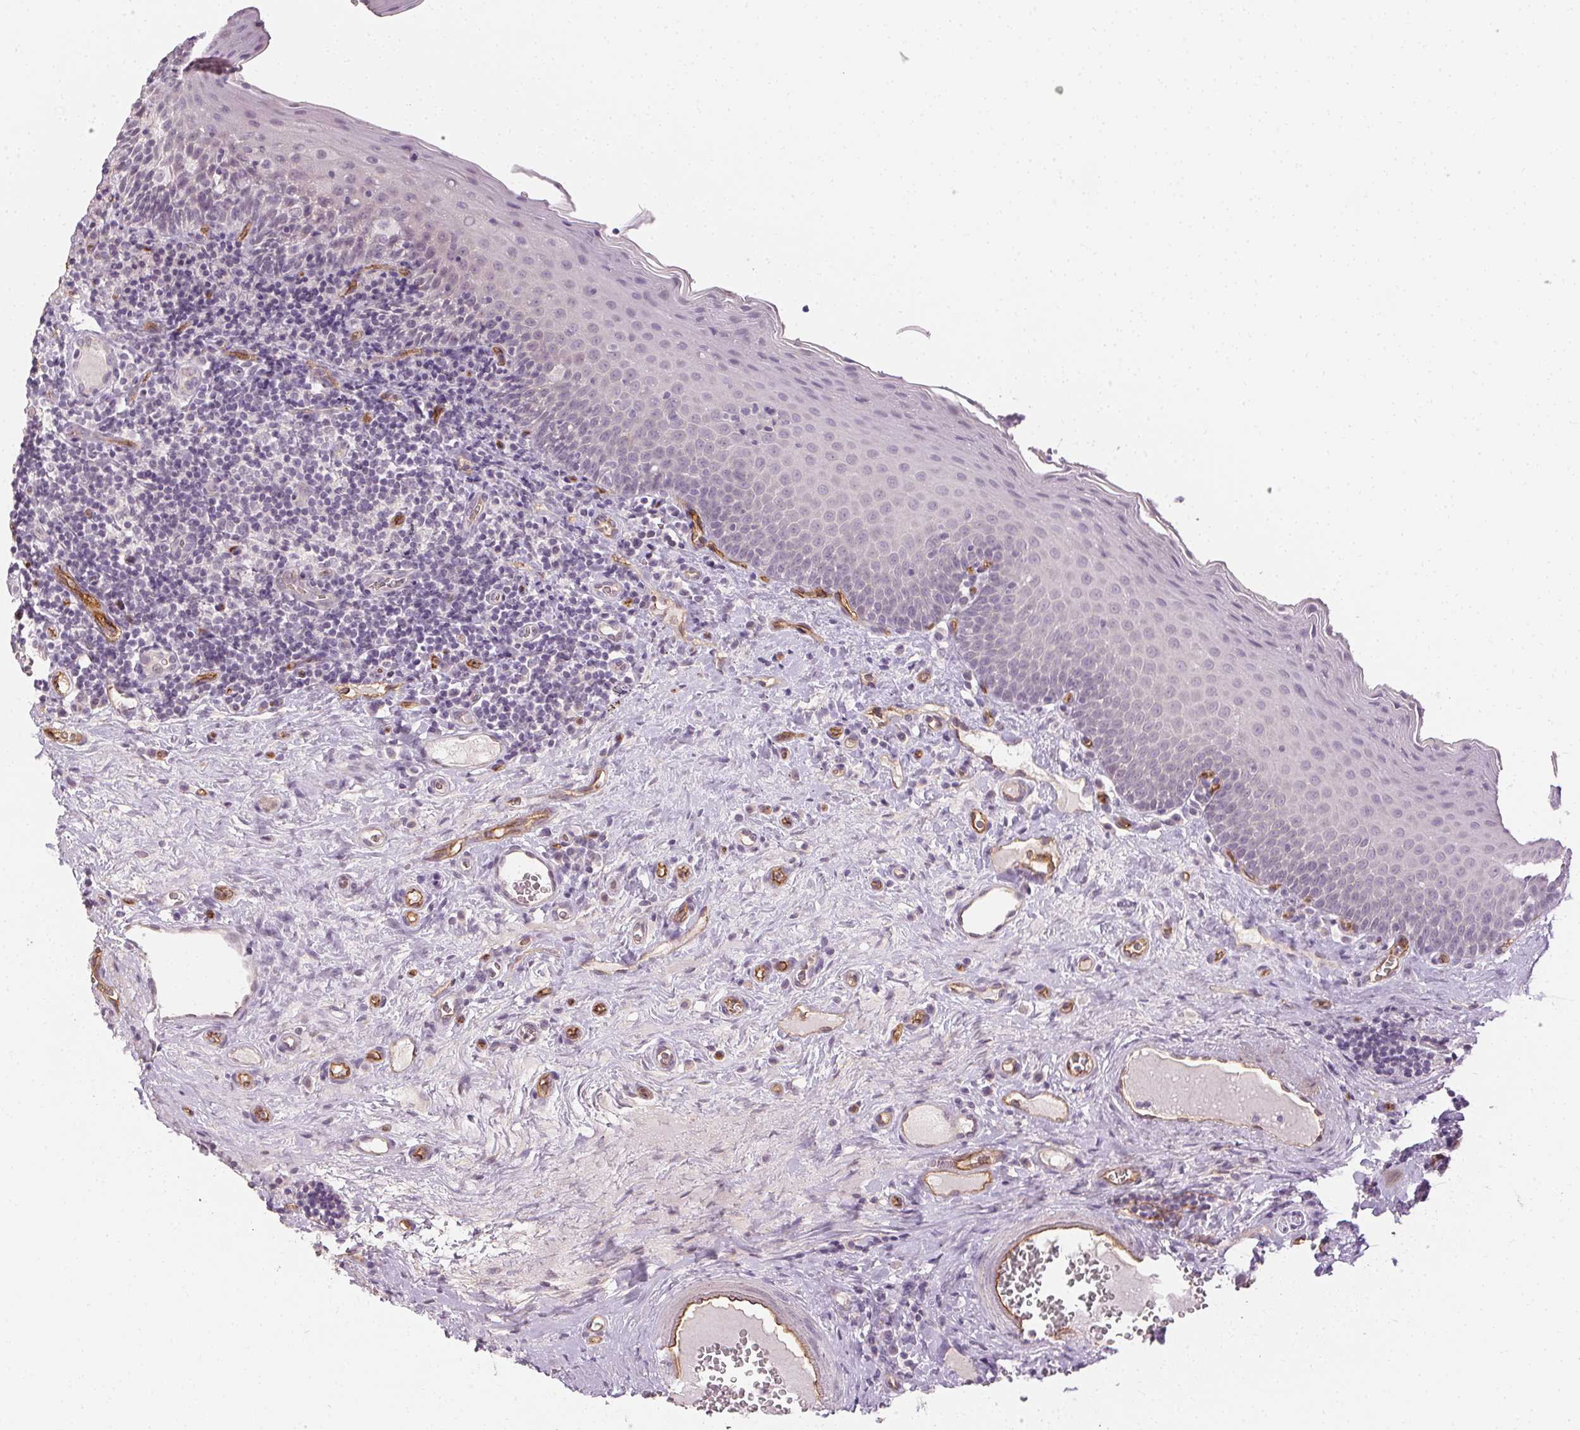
{"staining": {"intensity": "negative", "quantity": "none", "location": "none"}, "tissue": "tonsil", "cell_type": "Germinal center cells", "image_type": "normal", "snomed": [{"axis": "morphology", "description": "Normal tissue, NOS"}, {"axis": "morphology", "description": "Inflammation, NOS"}, {"axis": "topography", "description": "Tonsil"}], "caption": "The photomicrograph demonstrates no significant staining in germinal center cells of tonsil.", "gene": "PODXL", "patient": {"sex": "female", "age": 31}}